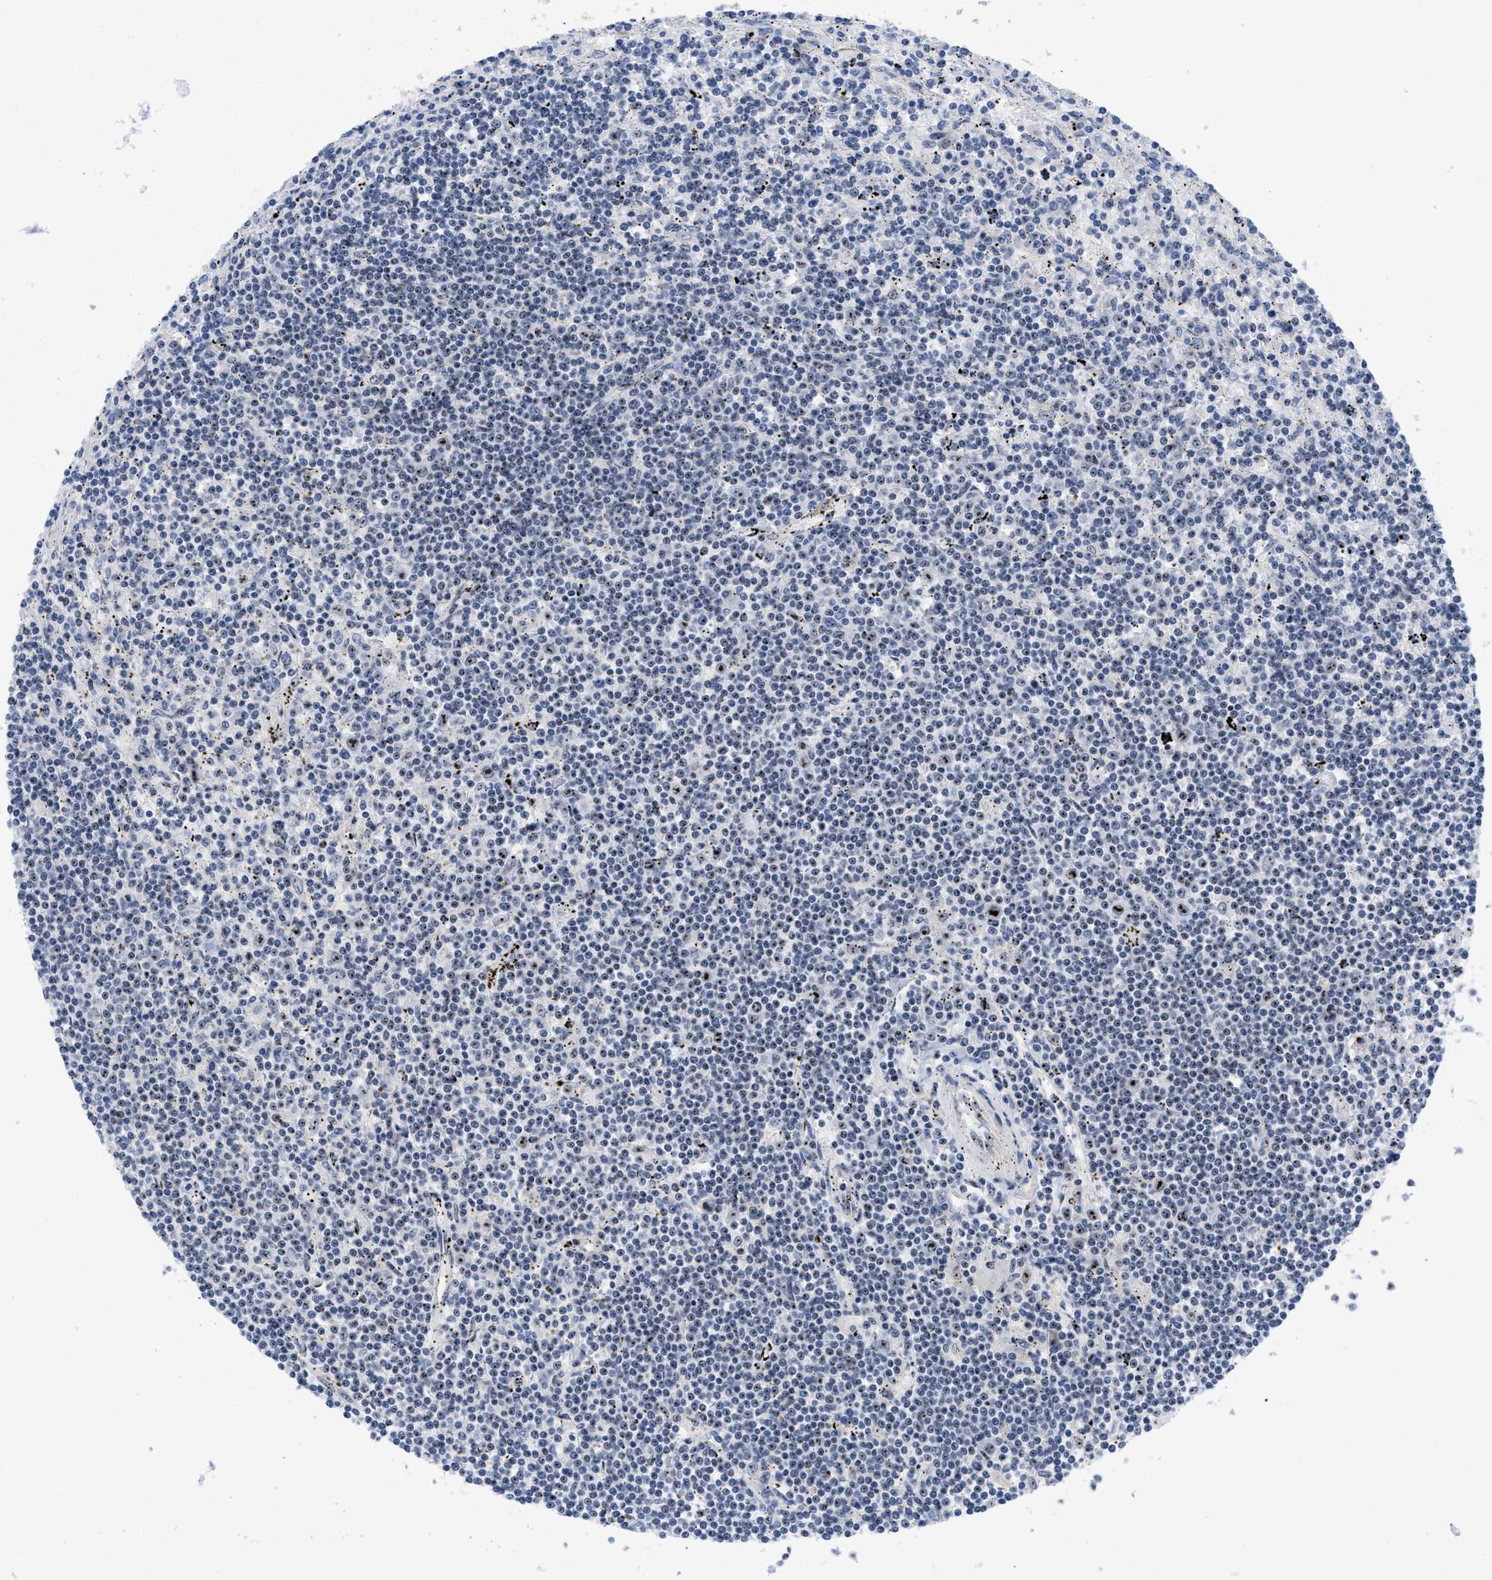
{"staining": {"intensity": "moderate", "quantity": "<25%", "location": "nuclear"}, "tissue": "lymphoma", "cell_type": "Tumor cells", "image_type": "cancer", "snomed": [{"axis": "morphology", "description": "Malignant lymphoma, non-Hodgkin's type, Low grade"}, {"axis": "topography", "description": "Spleen"}], "caption": "Moderate nuclear protein staining is identified in approximately <25% of tumor cells in lymphoma.", "gene": "NOP58", "patient": {"sex": "male", "age": 76}}